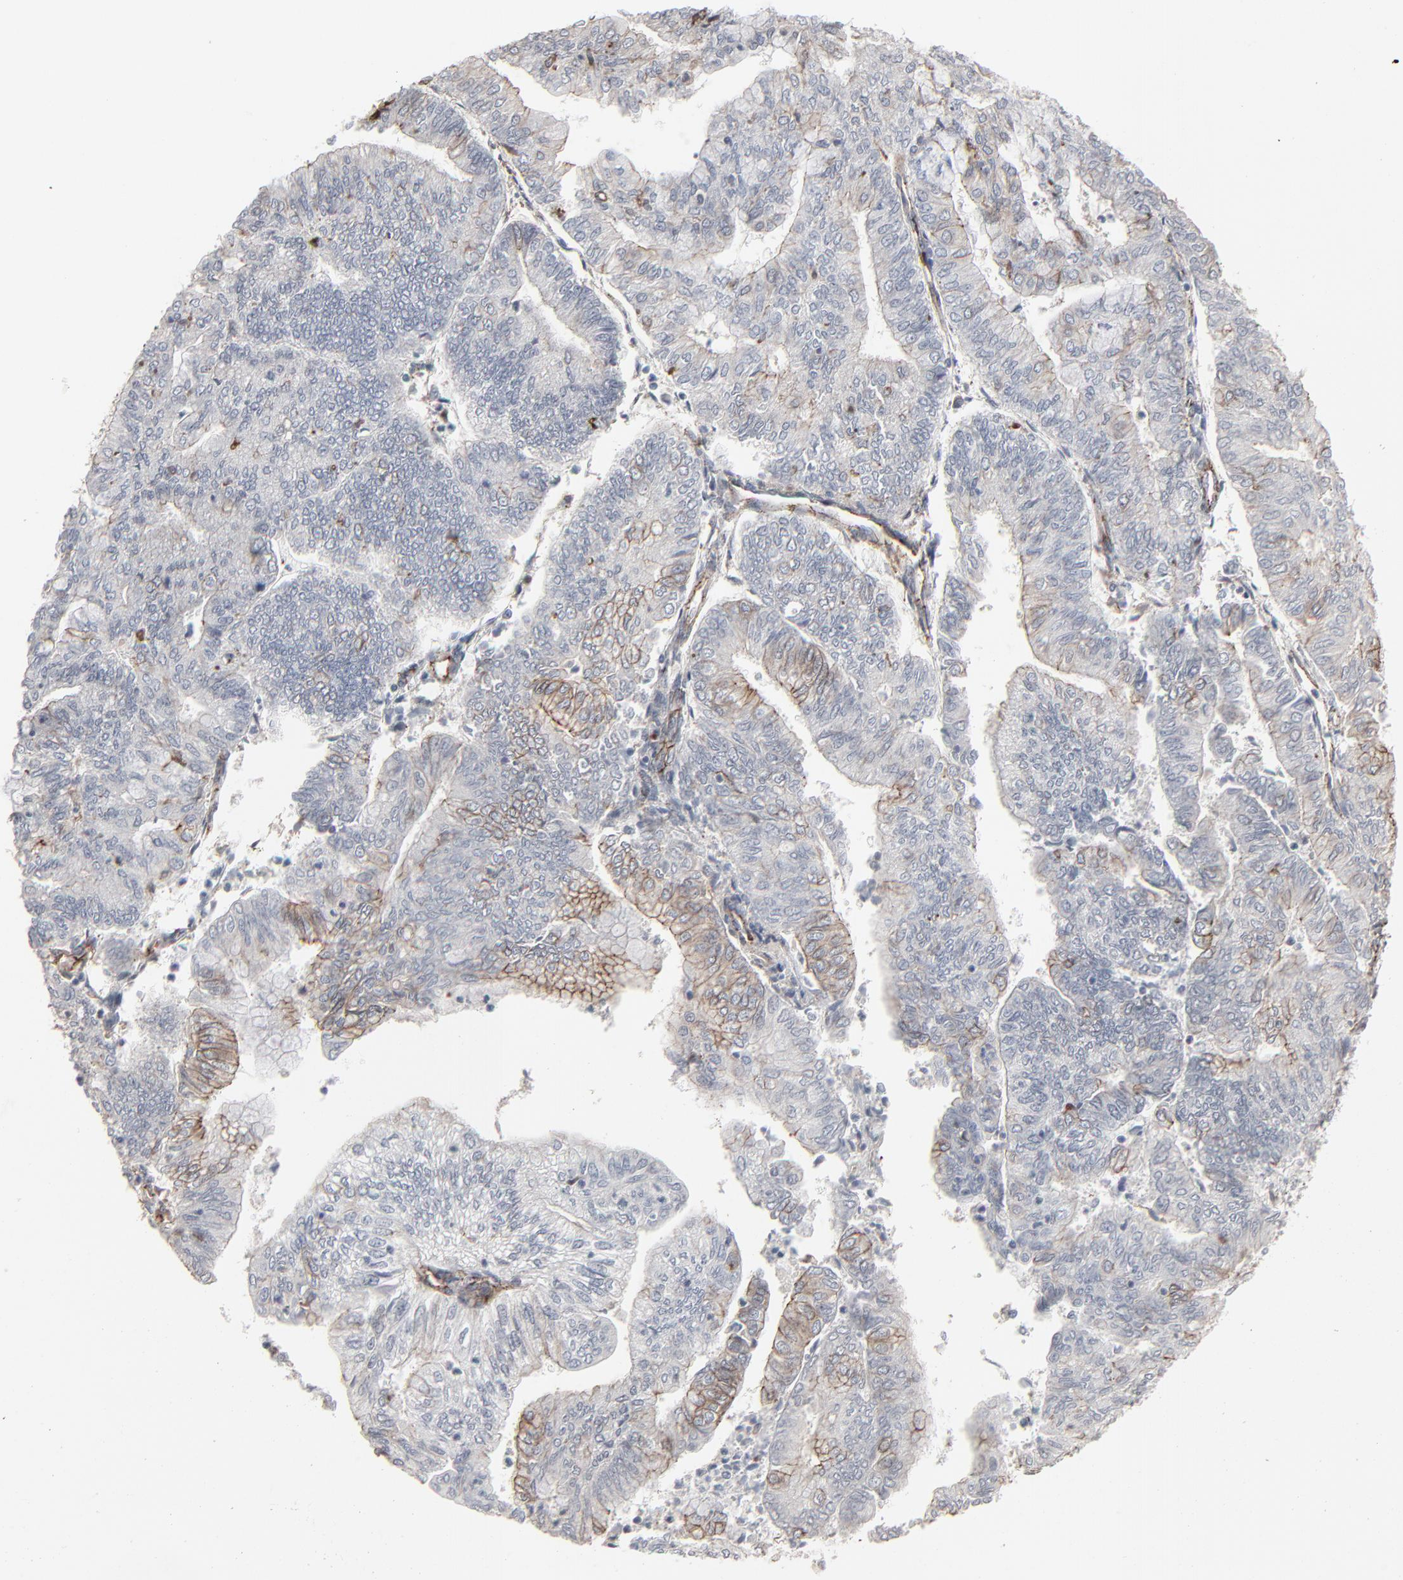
{"staining": {"intensity": "weak", "quantity": "<25%", "location": "cytoplasmic/membranous"}, "tissue": "endometrial cancer", "cell_type": "Tumor cells", "image_type": "cancer", "snomed": [{"axis": "morphology", "description": "Adenocarcinoma, NOS"}, {"axis": "topography", "description": "Endometrium"}], "caption": "IHC of human adenocarcinoma (endometrial) displays no expression in tumor cells.", "gene": "CTNND1", "patient": {"sex": "female", "age": 59}}